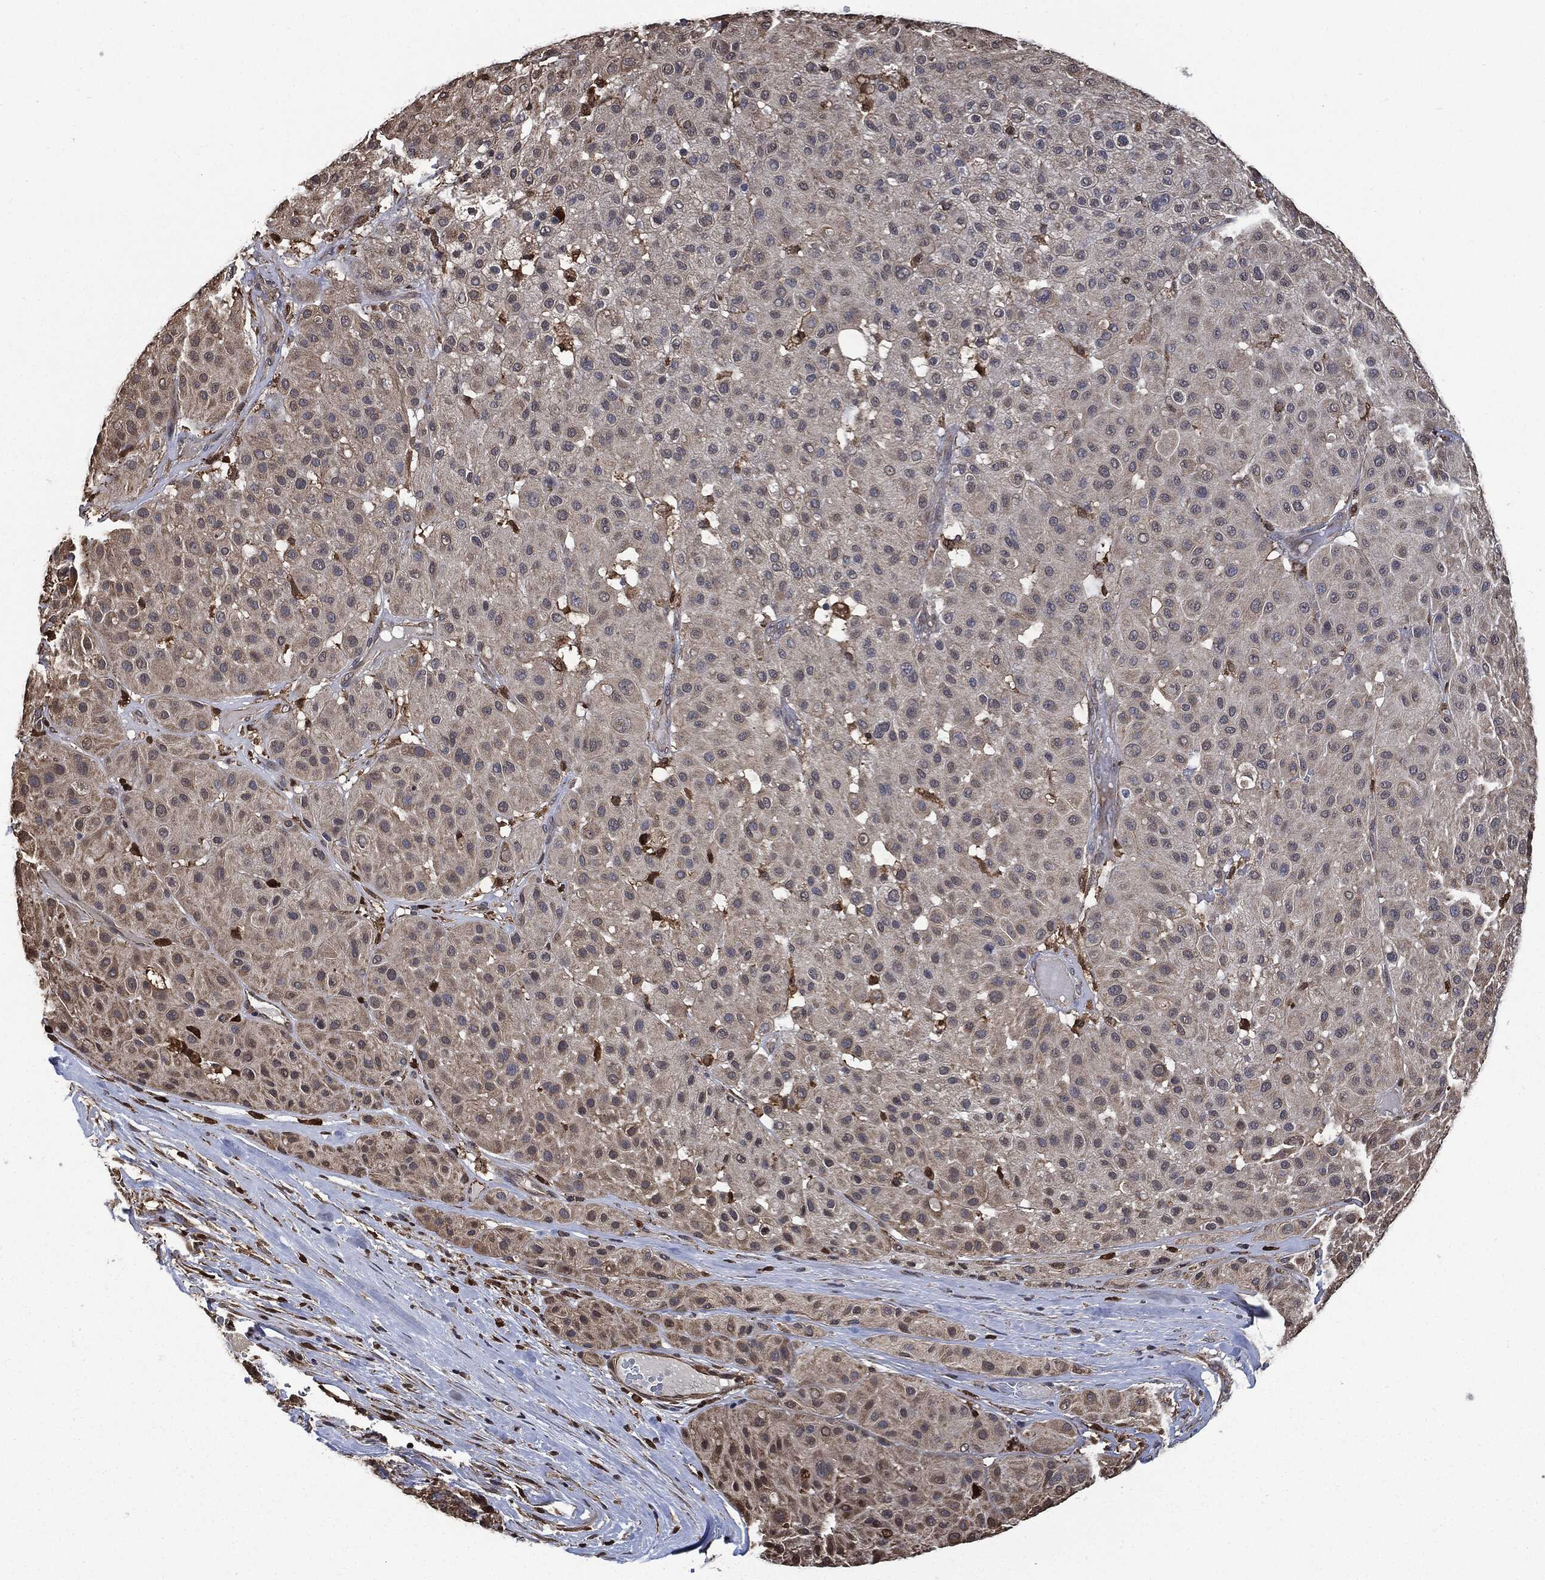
{"staining": {"intensity": "negative", "quantity": "none", "location": "none"}, "tissue": "melanoma", "cell_type": "Tumor cells", "image_type": "cancer", "snomed": [{"axis": "morphology", "description": "Malignant melanoma, Metastatic site"}, {"axis": "topography", "description": "Smooth muscle"}], "caption": "This is an IHC micrograph of human malignant melanoma (metastatic site). There is no positivity in tumor cells.", "gene": "S100A9", "patient": {"sex": "male", "age": 41}}